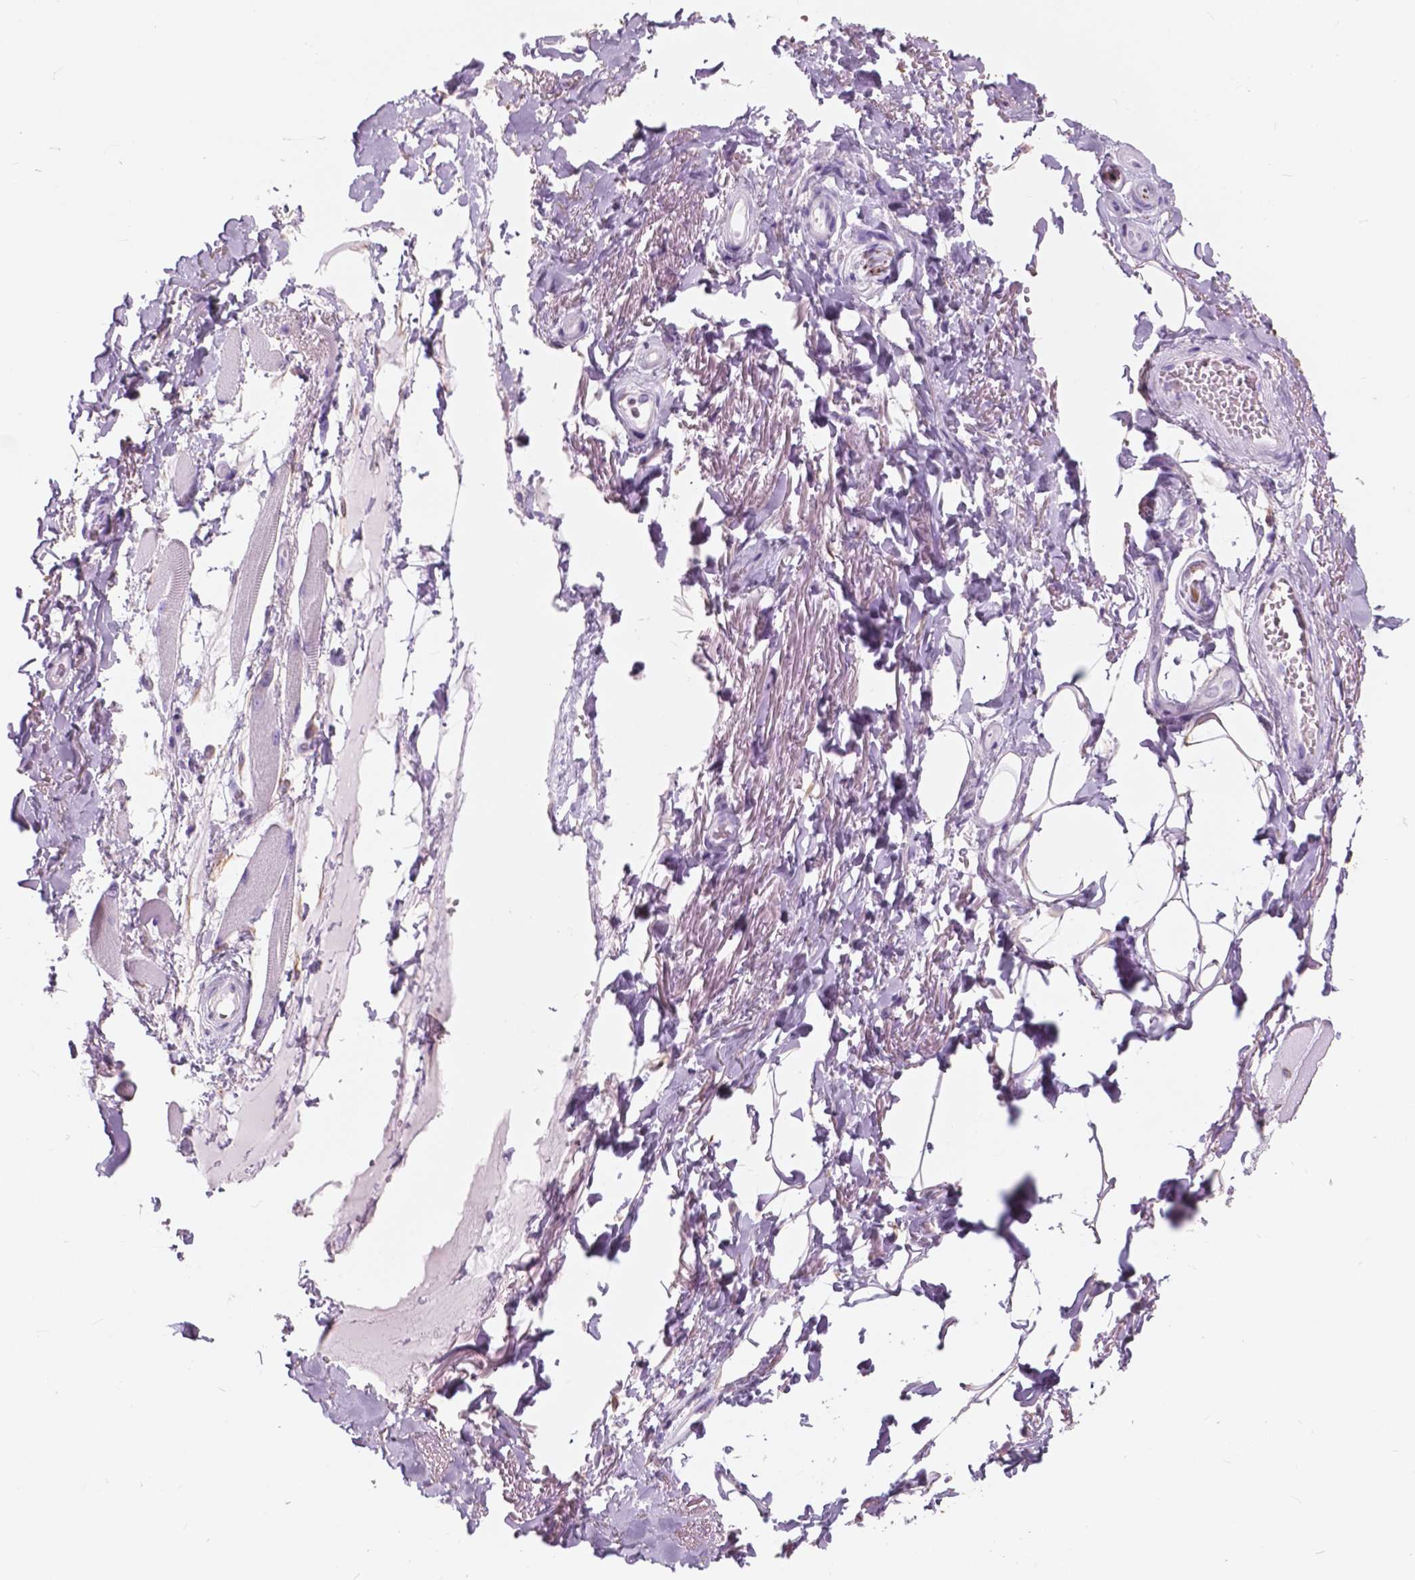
{"staining": {"intensity": "negative", "quantity": "none", "location": "none"}, "tissue": "skeletal muscle", "cell_type": "Myocytes", "image_type": "normal", "snomed": [{"axis": "morphology", "description": "Normal tissue, NOS"}, {"axis": "topography", "description": "Skeletal muscle"}, {"axis": "topography", "description": "Anal"}, {"axis": "topography", "description": "Peripheral nerve tissue"}], "caption": "Immunohistochemistry (IHC) of normal skeletal muscle reveals no staining in myocytes. Brightfield microscopy of IHC stained with DAB (brown) and hematoxylin (blue), captured at high magnification.", "gene": "FXYD2", "patient": {"sex": "male", "age": 53}}